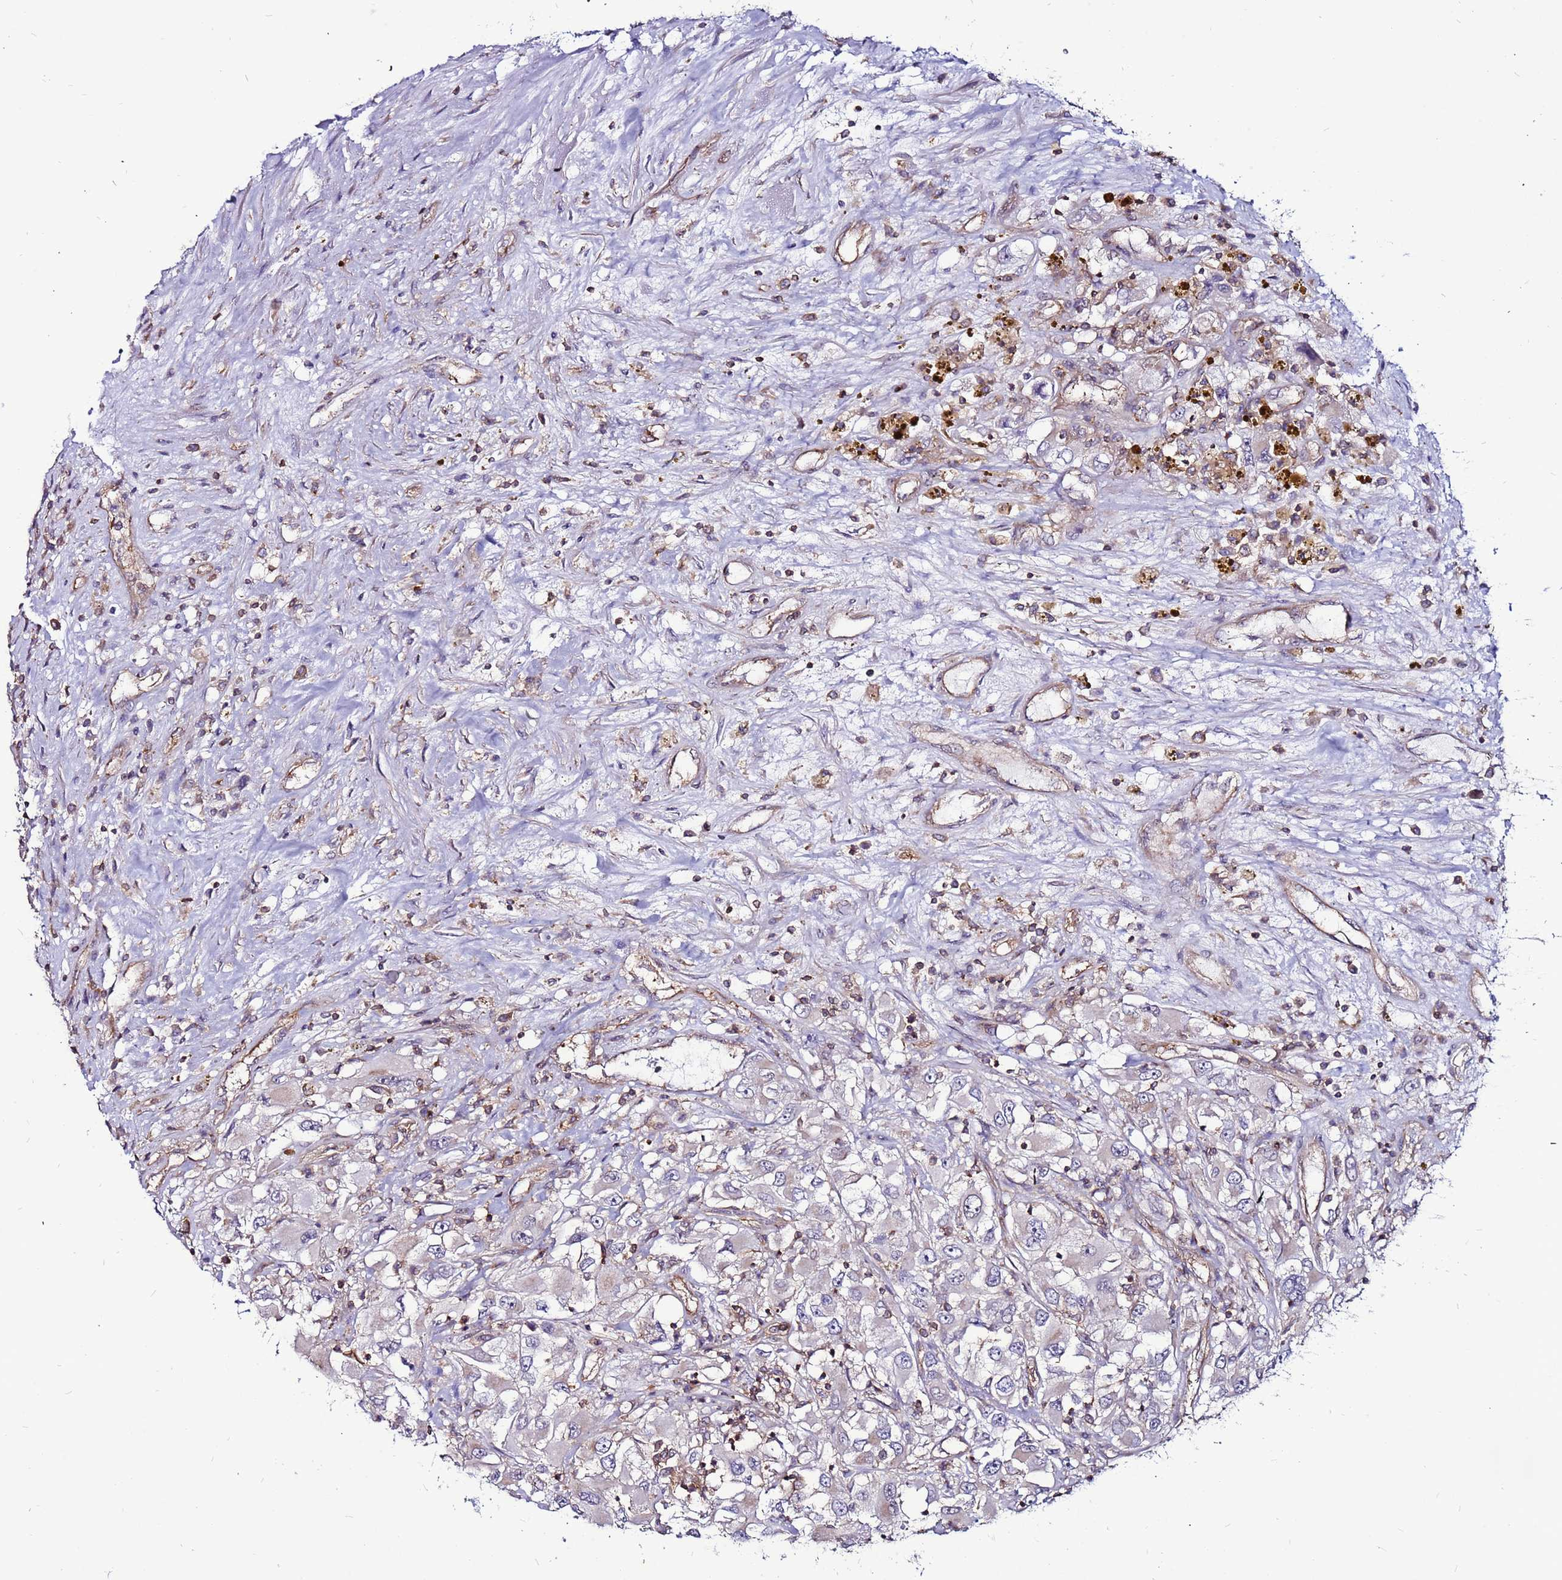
{"staining": {"intensity": "negative", "quantity": "none", "location": "none"}, "tissue": "renal cancer", "cell_type": "Tumor cells", "image_type": "cancer", "snomed": [{"axis": "morphology", "description": "Adenocarcinoma, NOS"}, {"axis": "topography", "description": "Kidney"}], "caption": "High magnification brightfield microscopy of adenocarcinoma (renal) stained with DAB (3,3'-diaminobenzidine) (brown) and counterstained with hematoxylin (blue): tumor cells show no significant positivity.", "gene": "NRN1L", "patient": {"sex": "female", "age": 52}}